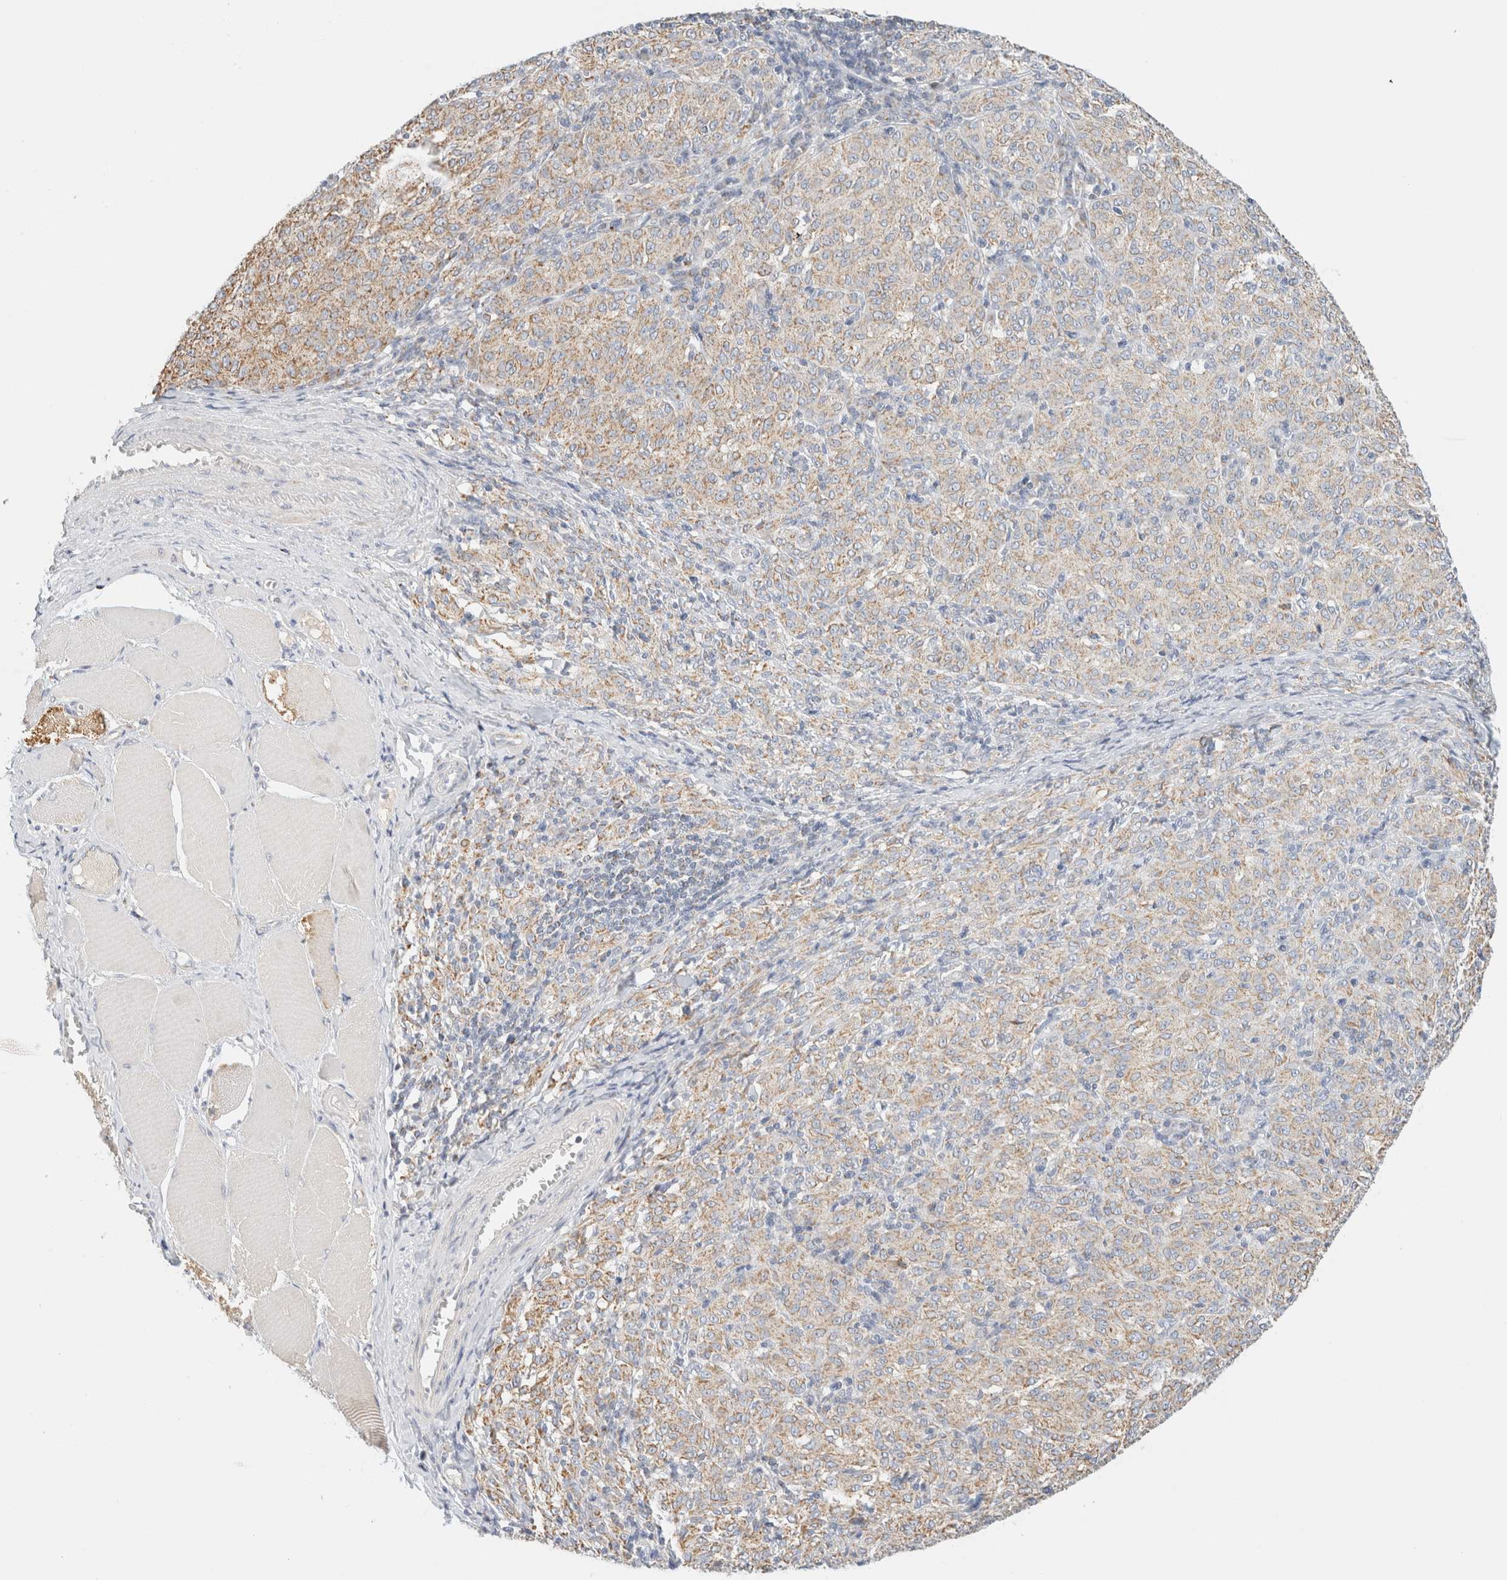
{"staining": {"intensity": "weak", "quantity": ">75%", "location": "cytoplasmic/membranous"}, "tissue": "melanoma", "cell_type": "Tumor cells", "image_type": "cancer", "snomed": [{"axis": "morphology", "description": "Malignant melanoma, NOS"}, {"axis": "topography", "description": "Skin"}], "caption": "Immunohistochemistry of human melanoma exhibits low levels of weak cytoplasmic/membranous expression in about >75% of tumor cells. Ihc stains the protein of interest in brown and the nuclei are stained blue.", "gene": "HDHD3", "patient": {"sex": "female", "age": 72}}